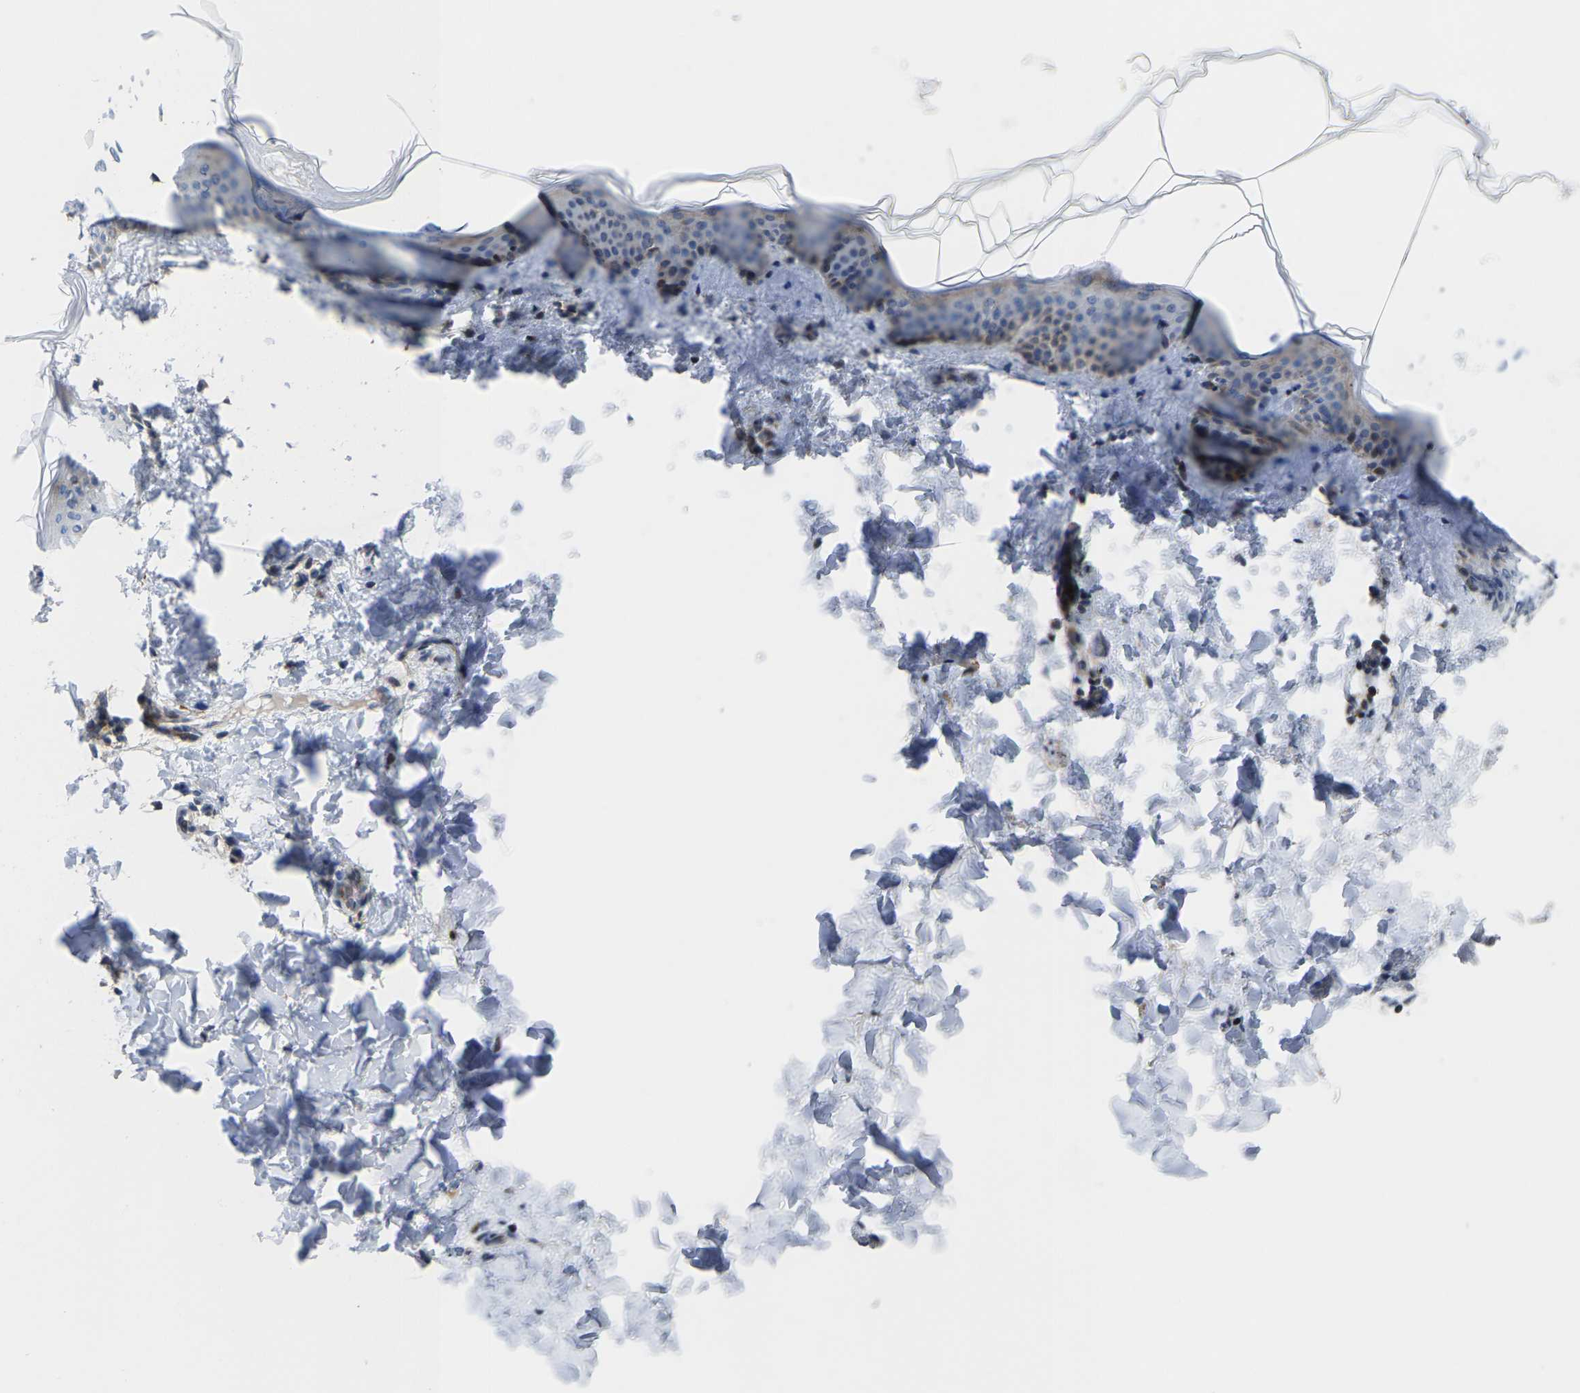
{"staining": {"intensity": "moderate", "quantity": ">75%", "location": "cytoplasmic/membranous"}, "tissue": "skin", "cell_type": "Fibroblasts", "image_type": "normal", "snomed": [{"axis": "morphology", "description": "Normal tissue, NOS"}, {"axis": "topography", "description": "Skin"}], "caption": "A micrograph showing moderate cytoplasmic/membranous positivity in about >75% of fibroblasts in normal skin, as visualized by brown immunohistochemical staining.", "gene": "TDRKH", "patient": {"sex": "female", "age": 17}}